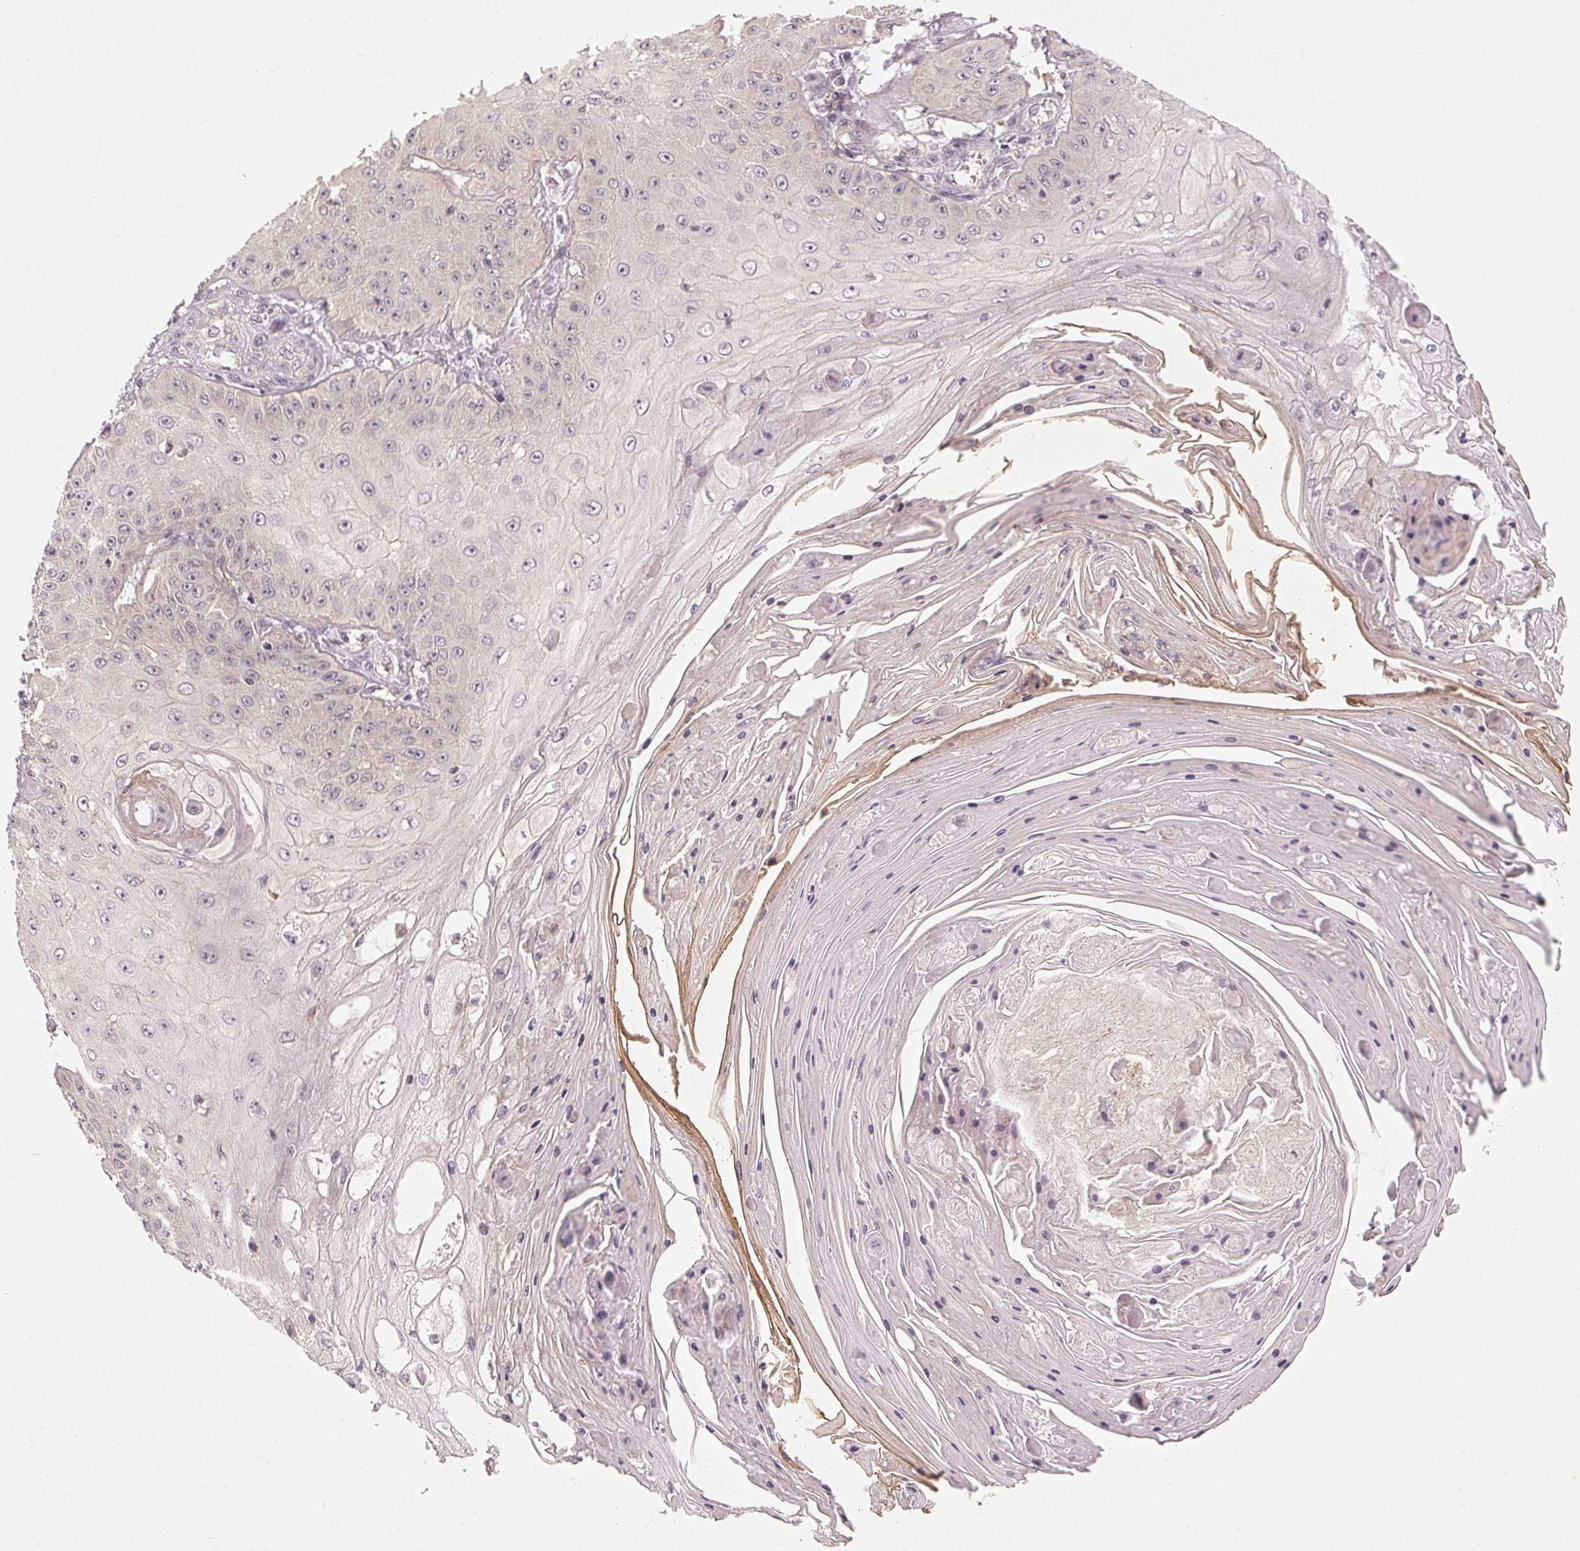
{"staining": {"intensity": "negative", "quantity": "none", "location": "none"}, "tissue": "skin cancer", "cell_type": "Tumor cells", "image_type": "cancer", "snomed": [{"axis": "morphology", "description": "Squamous cell carcinoma, NOS"}, {"axis": "topography", "description": "Skin"}], "caption": "Tumor cells are negative for protein expression in human skin cancer. (DAB (3,3'-diaminobenzidine) immunohistochemistry (IHC) with hematoxylin counter stain).", "gene": "NCOA4", "patient": {"sex": "male", "age": 70}}